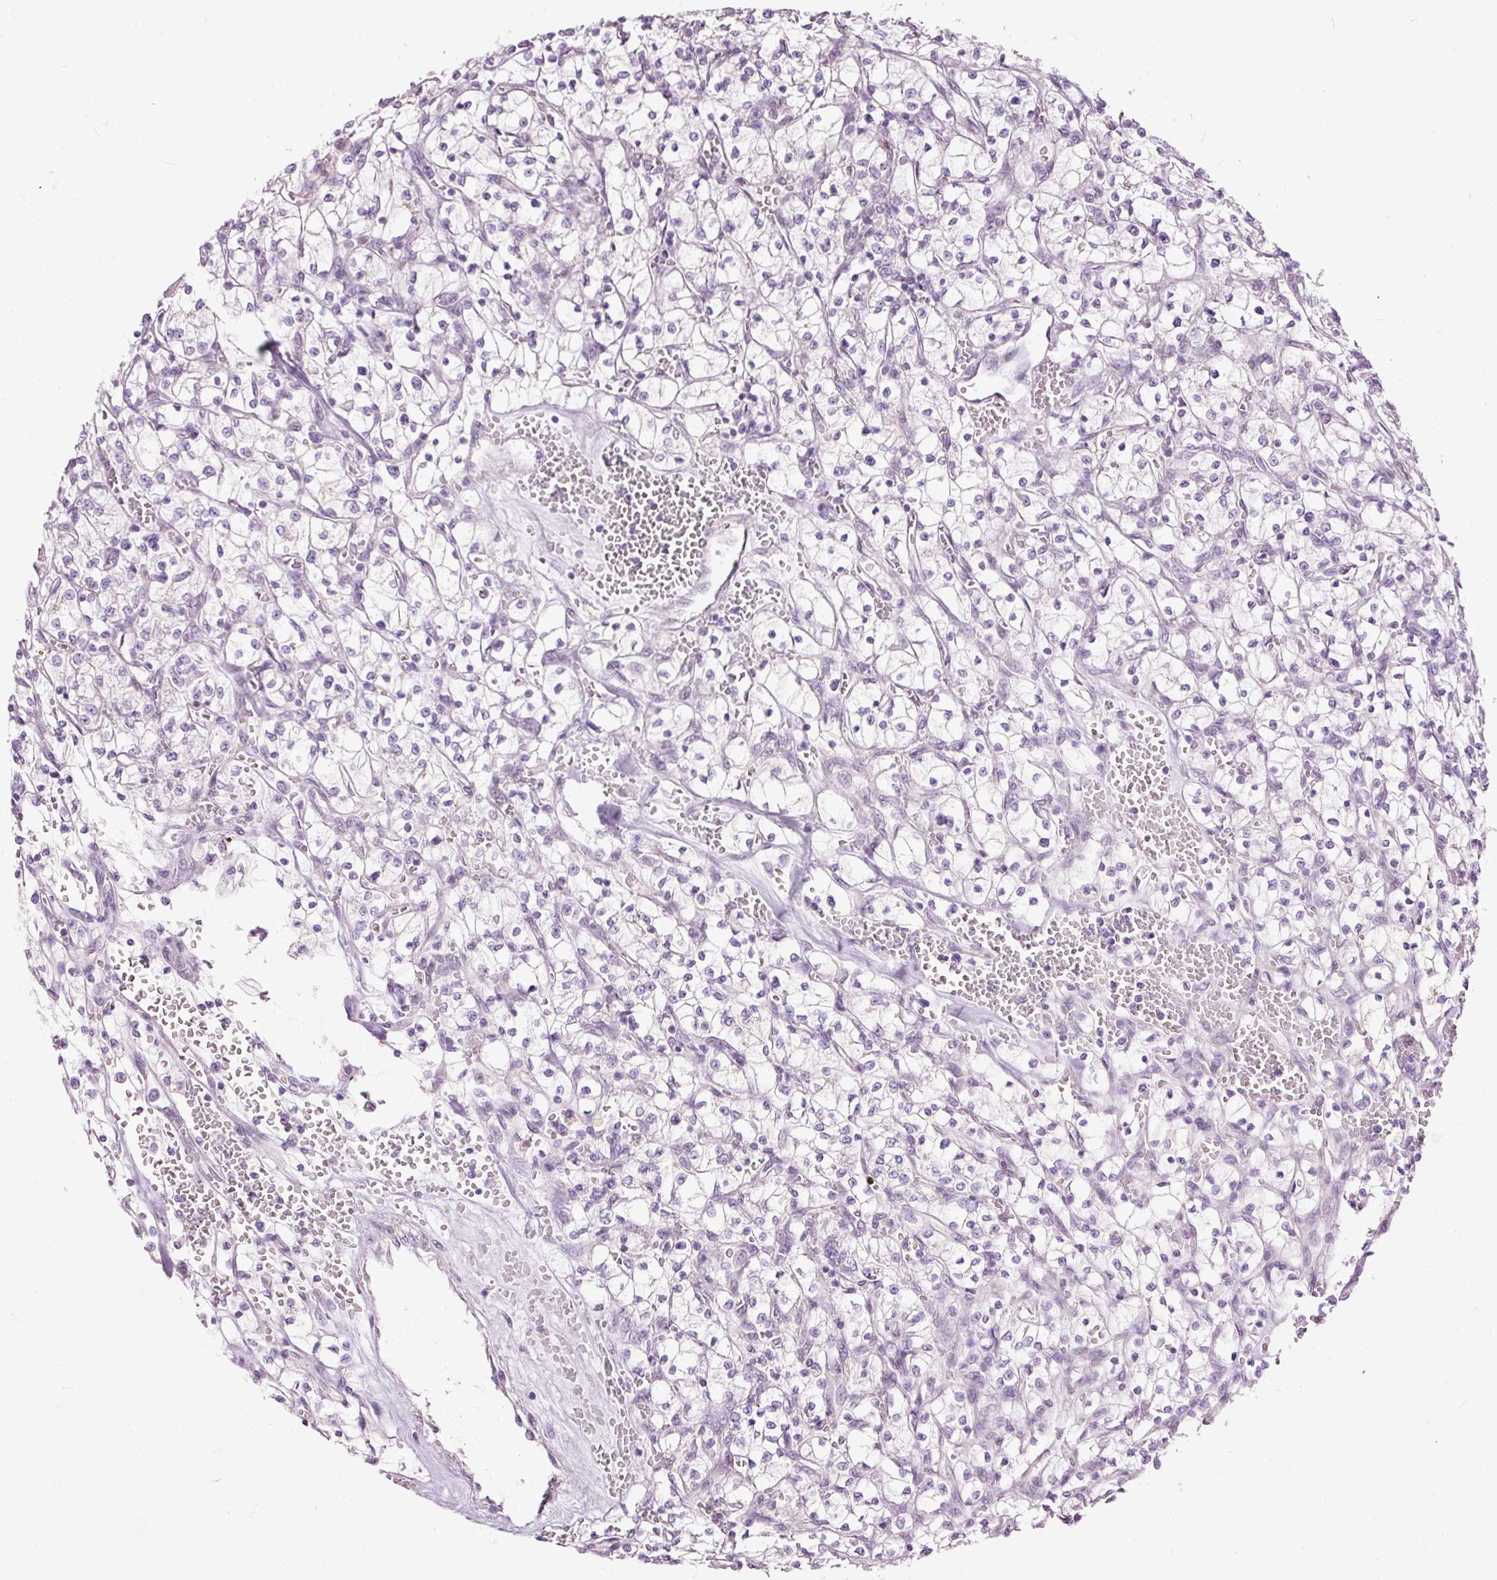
{"staining": {"intensity": "negative", "quantity": "none", "location": "none"}, "tissue": "renal cancer", "cell_type": "Tumor cells", "image_type": "cancer", "snomed": [{"axis": "morphology", "description": "Adenocarcinoma, NOS"}, {"axis": "topography", "description": "Kidney"}], "caption": "Human renal cancer stained for a protein using IHC displays no positivity in tumor cells.", "gene": "FCRL4", "patient": {"sex": "female", "age": 64}}